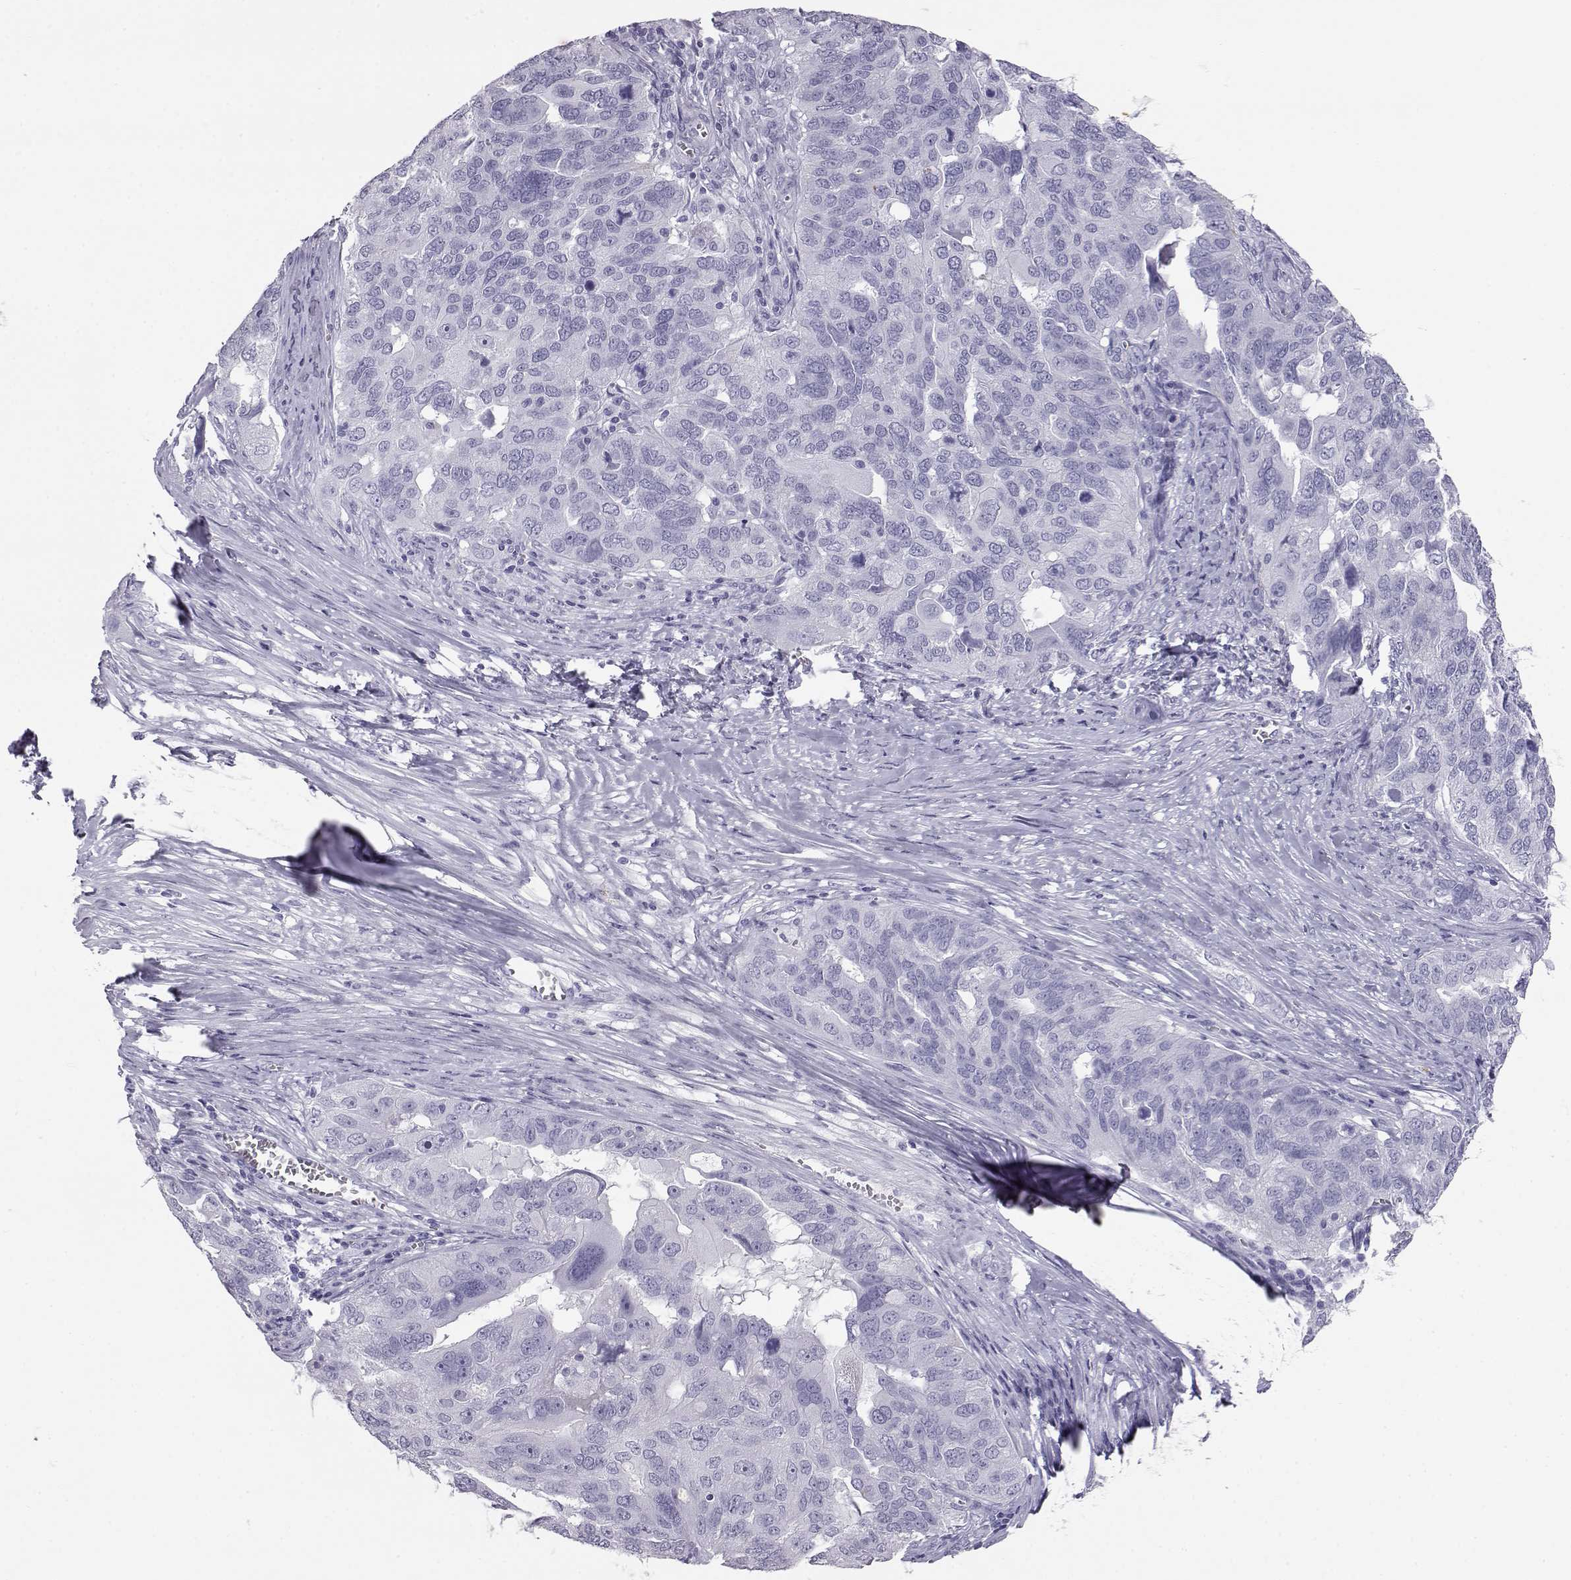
{"staining": {"intensity": "negative", "quantity": "none", "location": "none"}, "tissue": "ovarian cancer", "cell_type": "Tumor cells", "image_type": "cancer", "snomed": [{"axis": "morphology", "description": "Carcinoma, endometroid"}, {"axis": "topography", "description": "Soft tissue"}, {"axis": "topography", "description": "Ovary"}], "caption": "Human ovarian cancer stained for a protein using immunohistochemistry demonstrates no expression in tumor cells.", "gene": "ITLN2", "patient": {"sex": "female", "age": 52}}